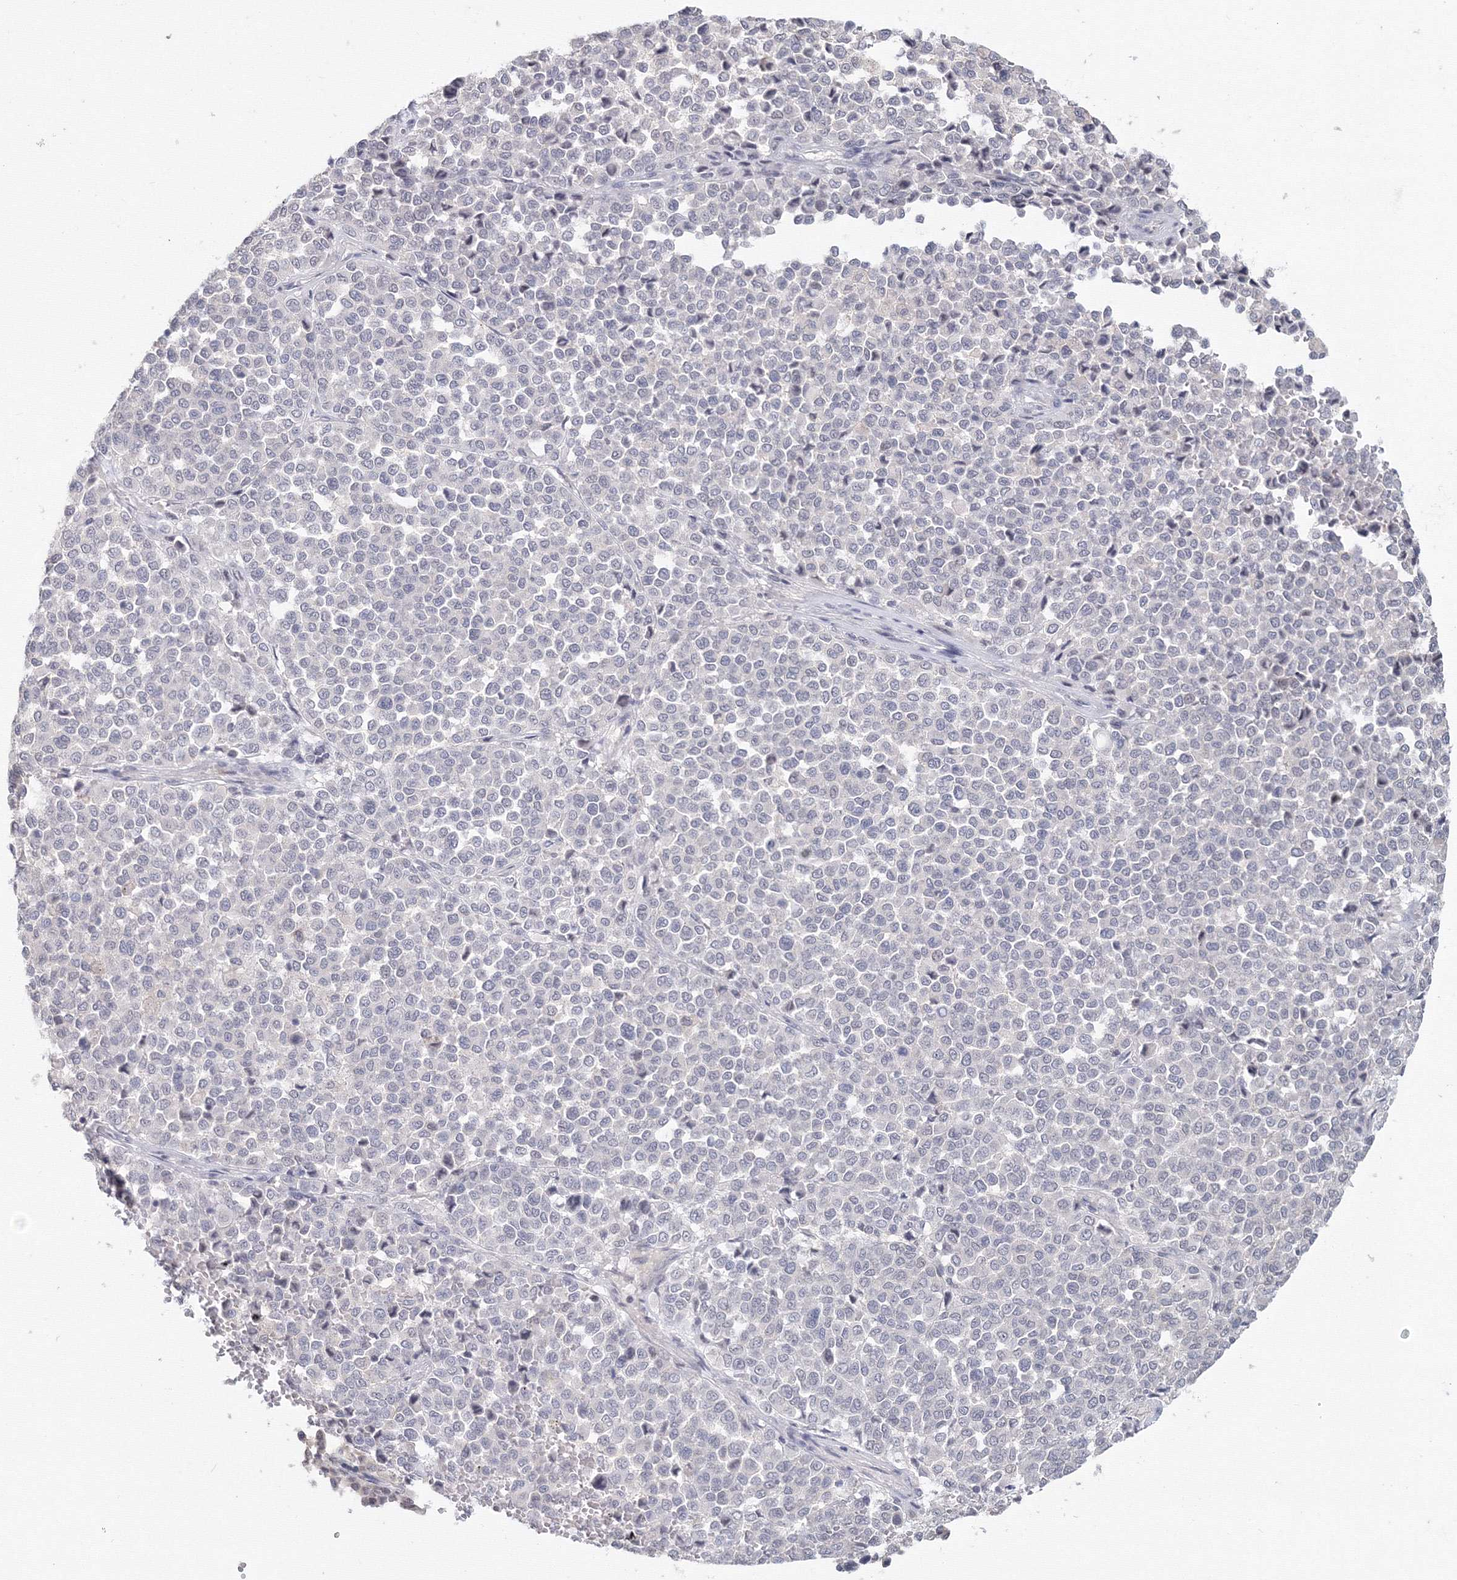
{"staining": {"intensity": "negative", "quantity": "none", "location": "none"}, "tissue": "melanoma", "cell_type": "Tumor cells", "image_type": "cancer", "snomed": [{"axis": "morphology", "description": "Malignant melanoma, Metastatic site"}, {"axis": "topography", "description": "Pancreas"}], "caption": "An IHC micrograph of malignant melanoma (metastatic site) is shown. There is no staining in tumor cells of malignant melanoma (metastatic site).", "gene": "SLC7A7", "patient": {"sex": "female", "age": 30}}